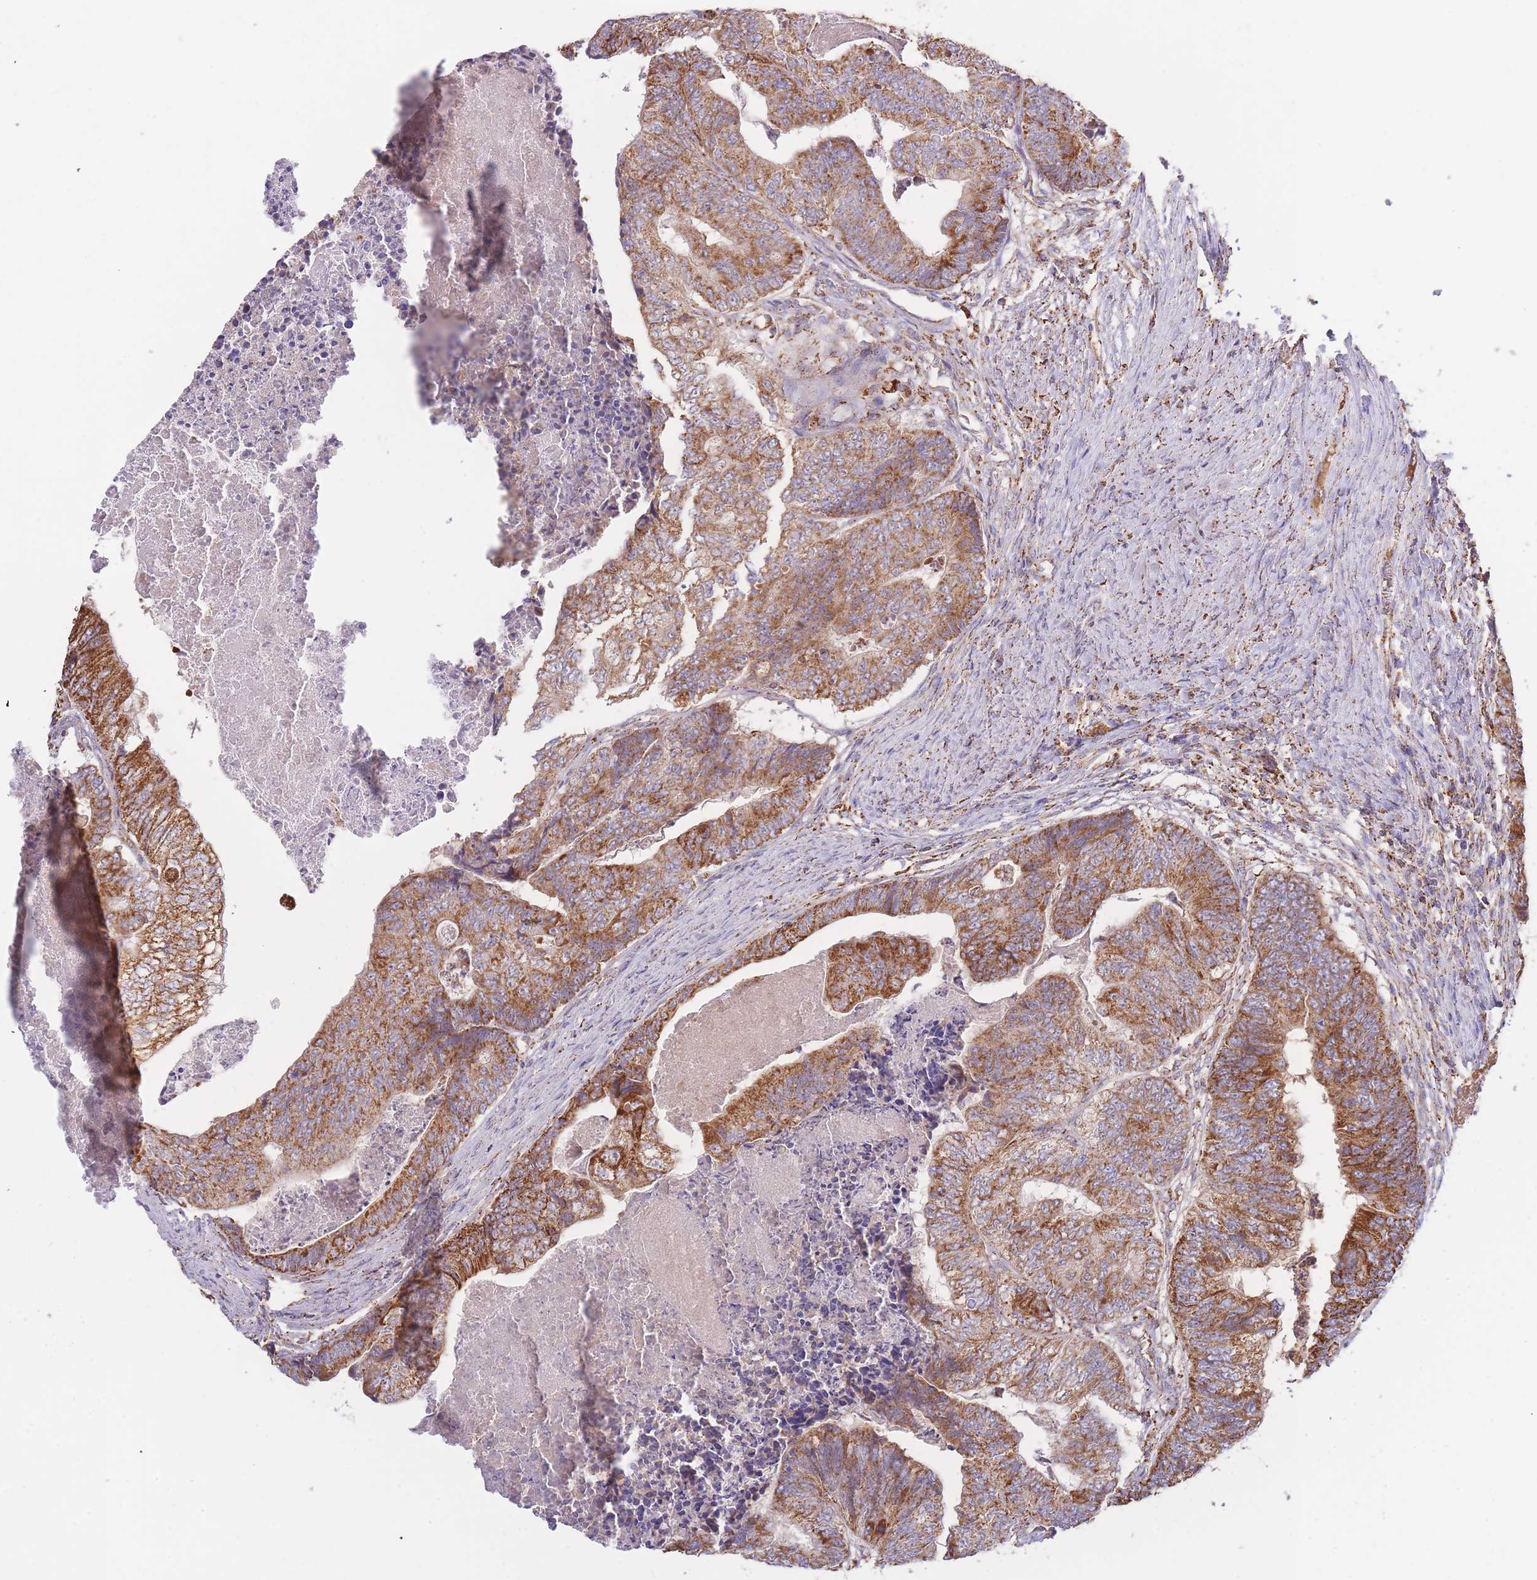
{"staining": {"intensity": "moderate", "quantity": ">75%", "location": "cytoplasmic/membranous"}, "tissue": "colorectal cancer", "cell_type": "Tumor cells", "image_type": "cancer", "snomed": [{"axis": "morphology", "description": "Adenocarcinoma, NOS"}, {"axis": "topography", "description": "Colon"}], "caption": "IHC (DAB) staining of human adenocarcinoma (colorectal) displays moderate cytoplasmic/membranous protein expression in approximately >75% of tumor cells. (Stains: DAB (3,3'-diaminobenzidine) in brown, nuclei in blue, Microscopy: brightfield microscopy at high magnification).", "gene": "MRPL17", "patient": {"sex": "female", "age": 67}}